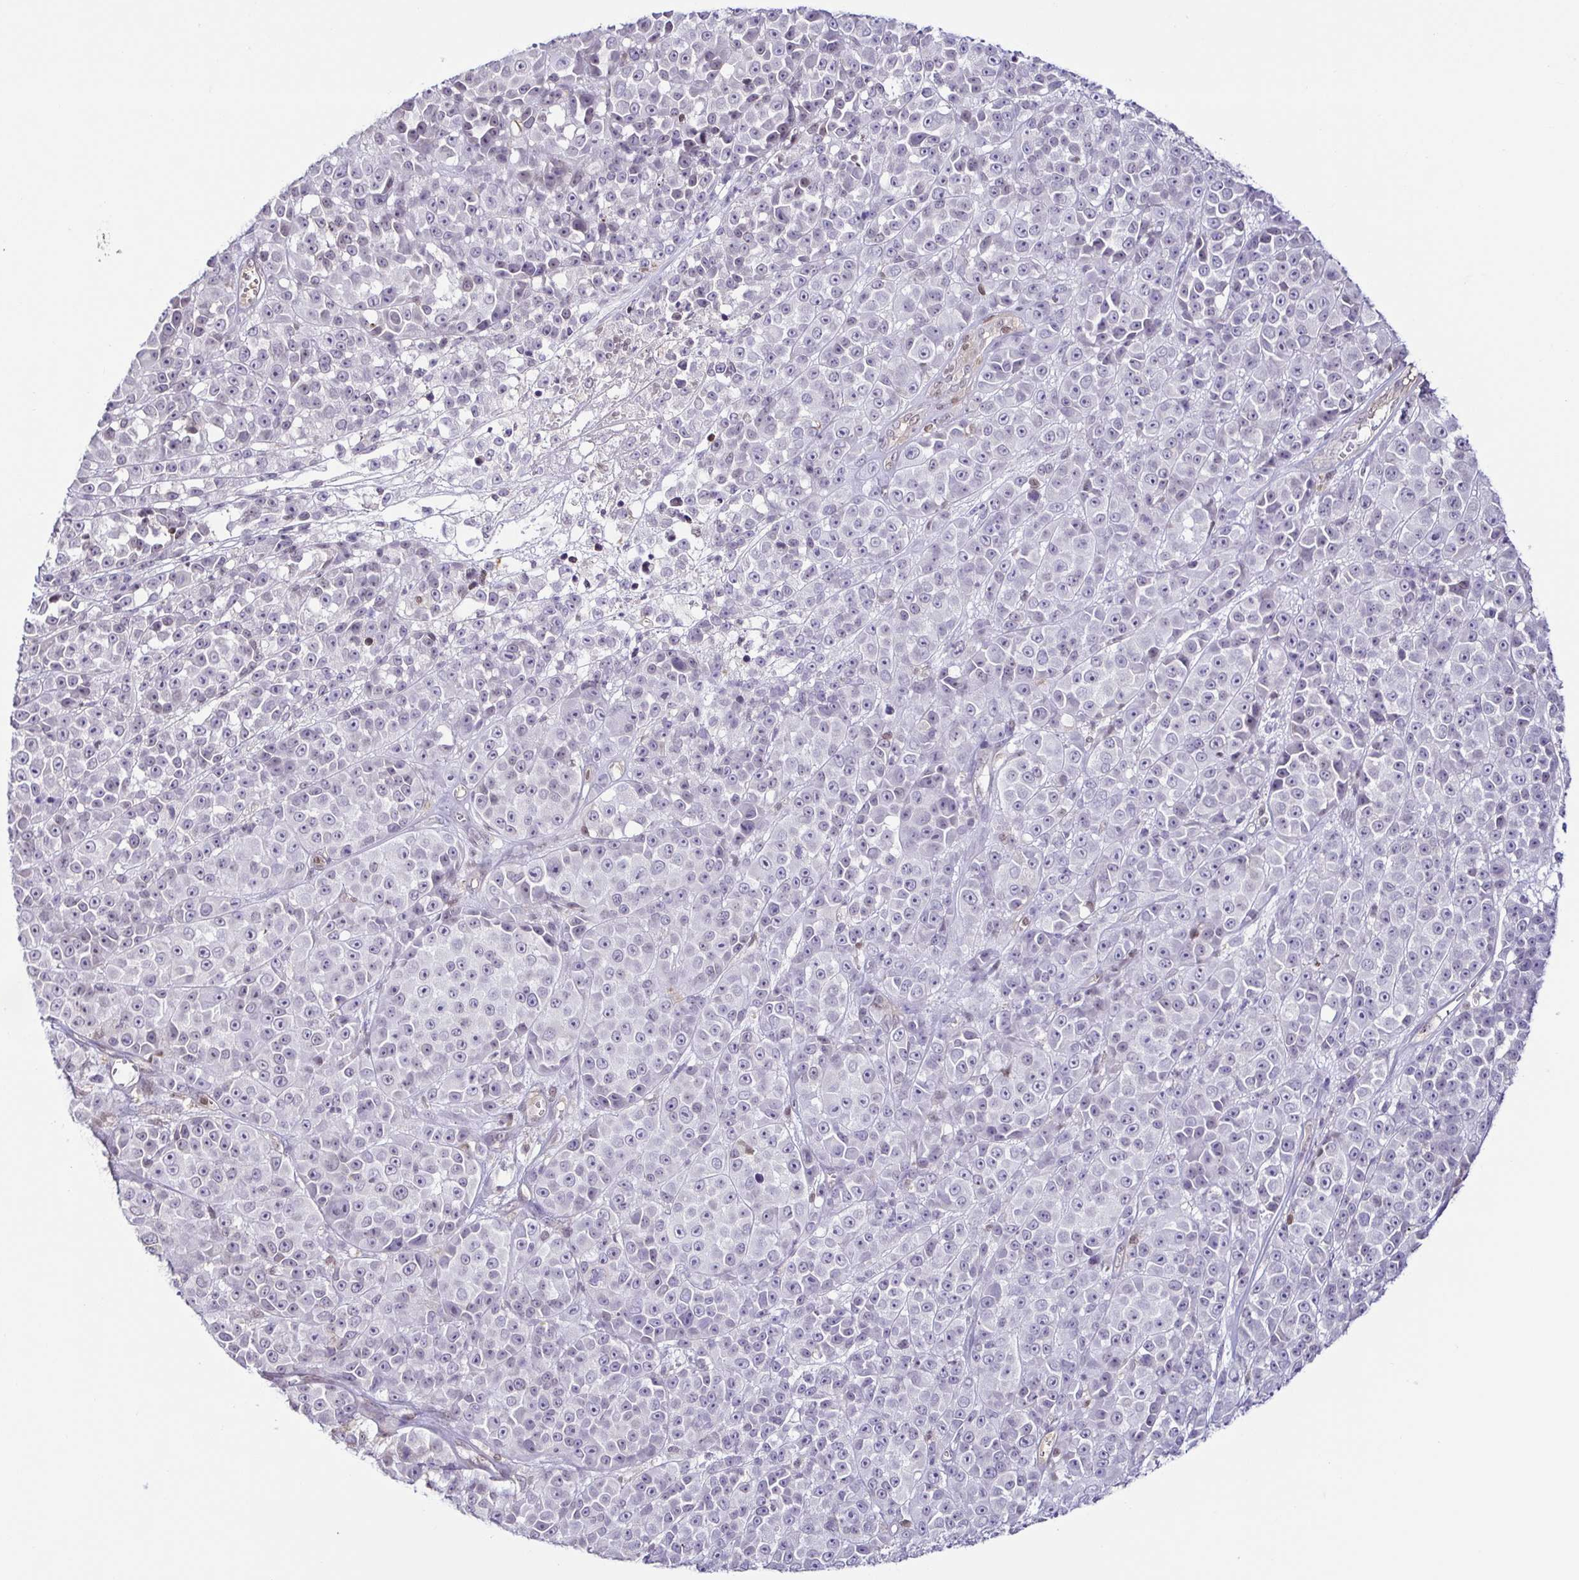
{"staining": {"intensity": "negative", "quantity": "none", "location": "none"}, "tissue": "melanoma", "cell_type": "Tumor cells", "image_type": "cancer", "snomed": [{"axis": "morphology", "description": "Malignant melanoma, NOS"}, {"axis": "topography", "description": "Skin"}, {"axis": "topography", "description": "Skin of back"}], "caption": "Malignant melanoma was stained to show a protein in brown. There is no significant expression in tumor cells. Nuclei are stained in blue.", "gene": "PSMB9", "patient": {"sex": "male", "age": 91}}